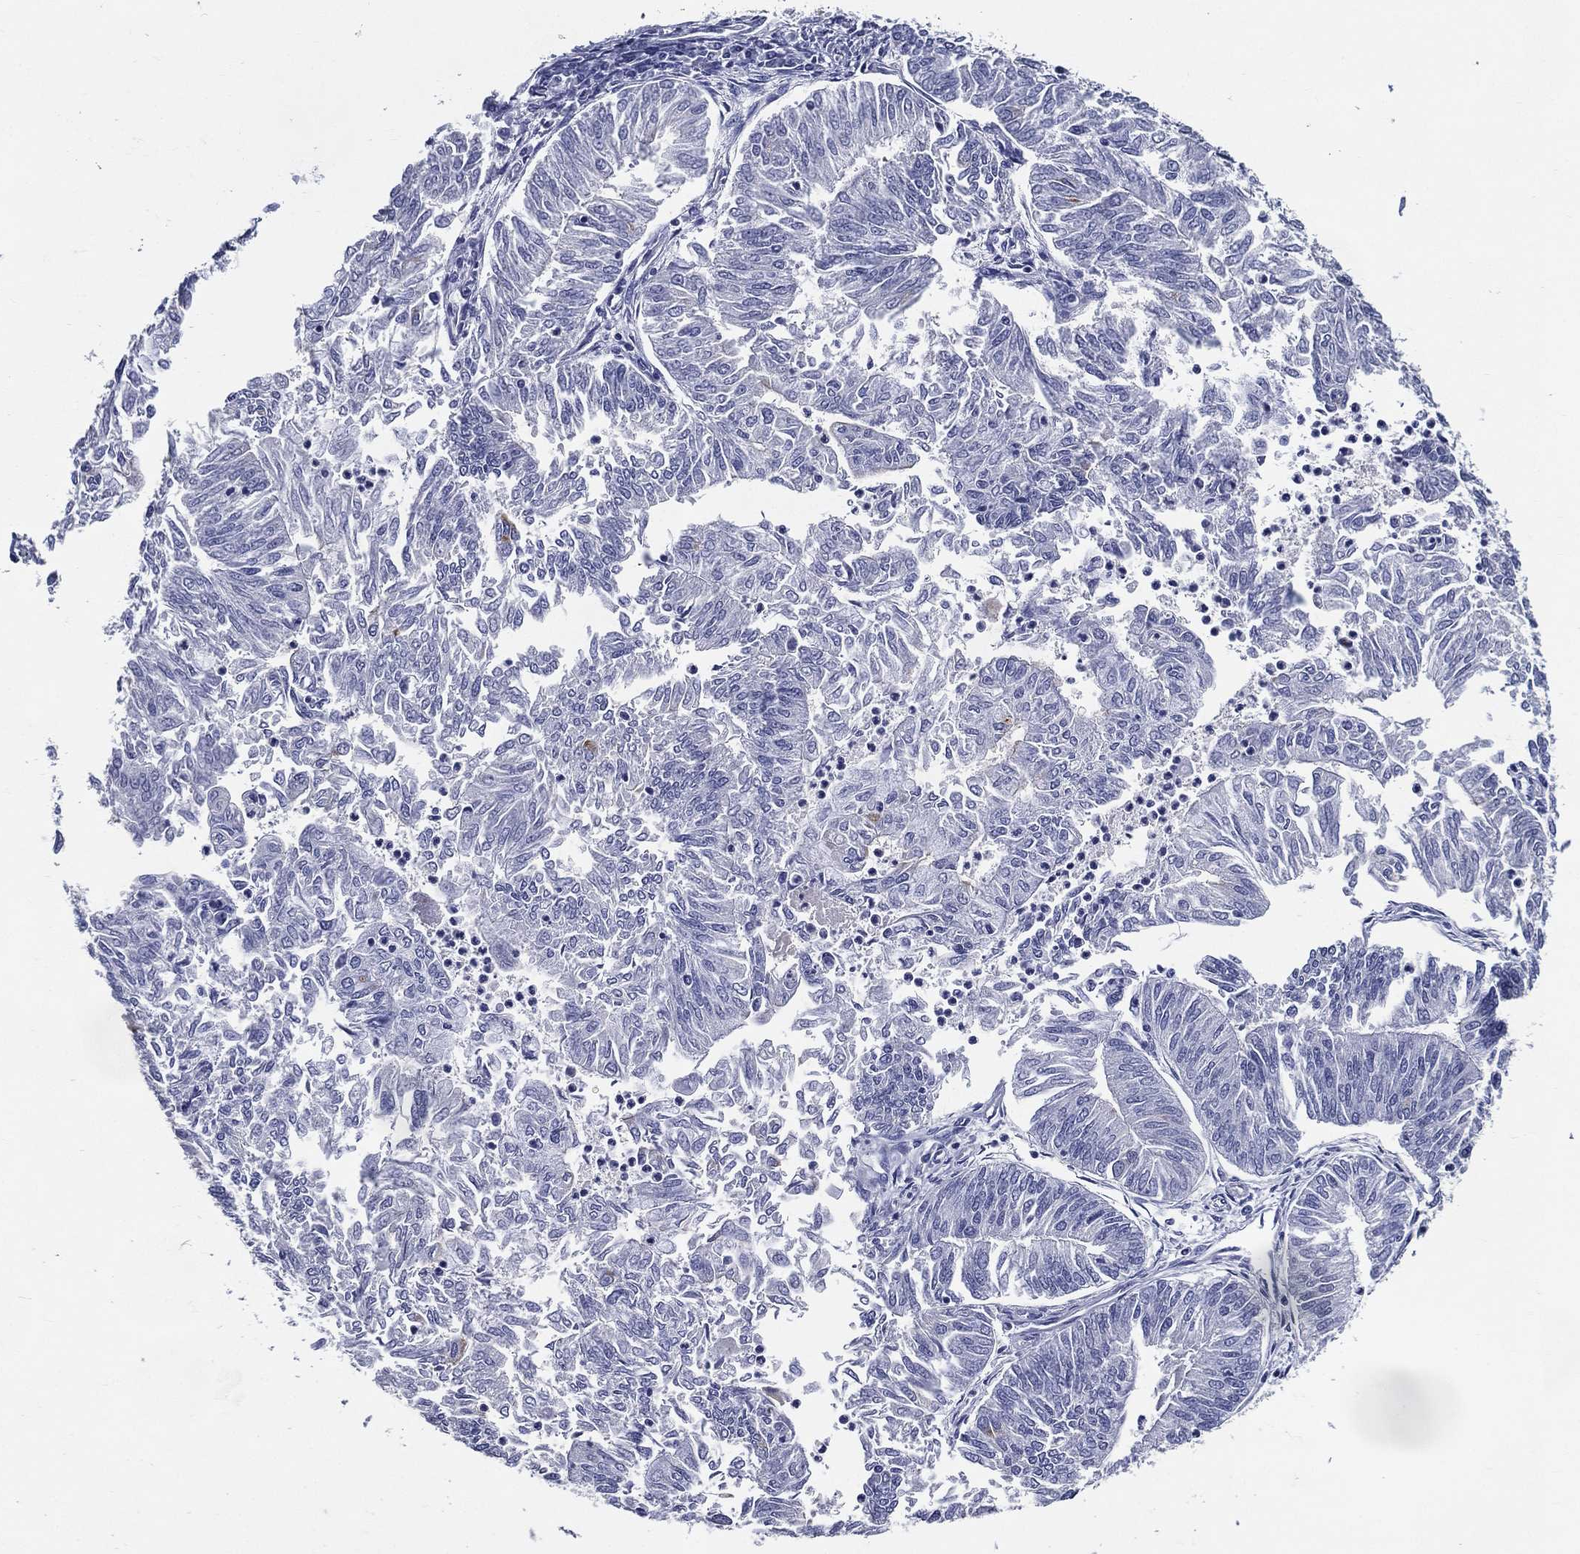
{"staining": {"intensity": "negative", "quantity": "none", "location": "none"}, "tissue": "endometrial cancer", "cell_type": "Tumor cells", "image_type": "cancer", "snomed": [{"axis": "morphology", "description": "Adenocarcinoma, NOS"}, {"axis": "topography", "description": "Endometrium"}], "caption": "DAB immunohistochemical staining of endometrial cancer (adenocarcinoma) reveals no significant positivity in tumor cells.", "gene": "ACE2", "patient": {"sex": "female", "age": 59}}